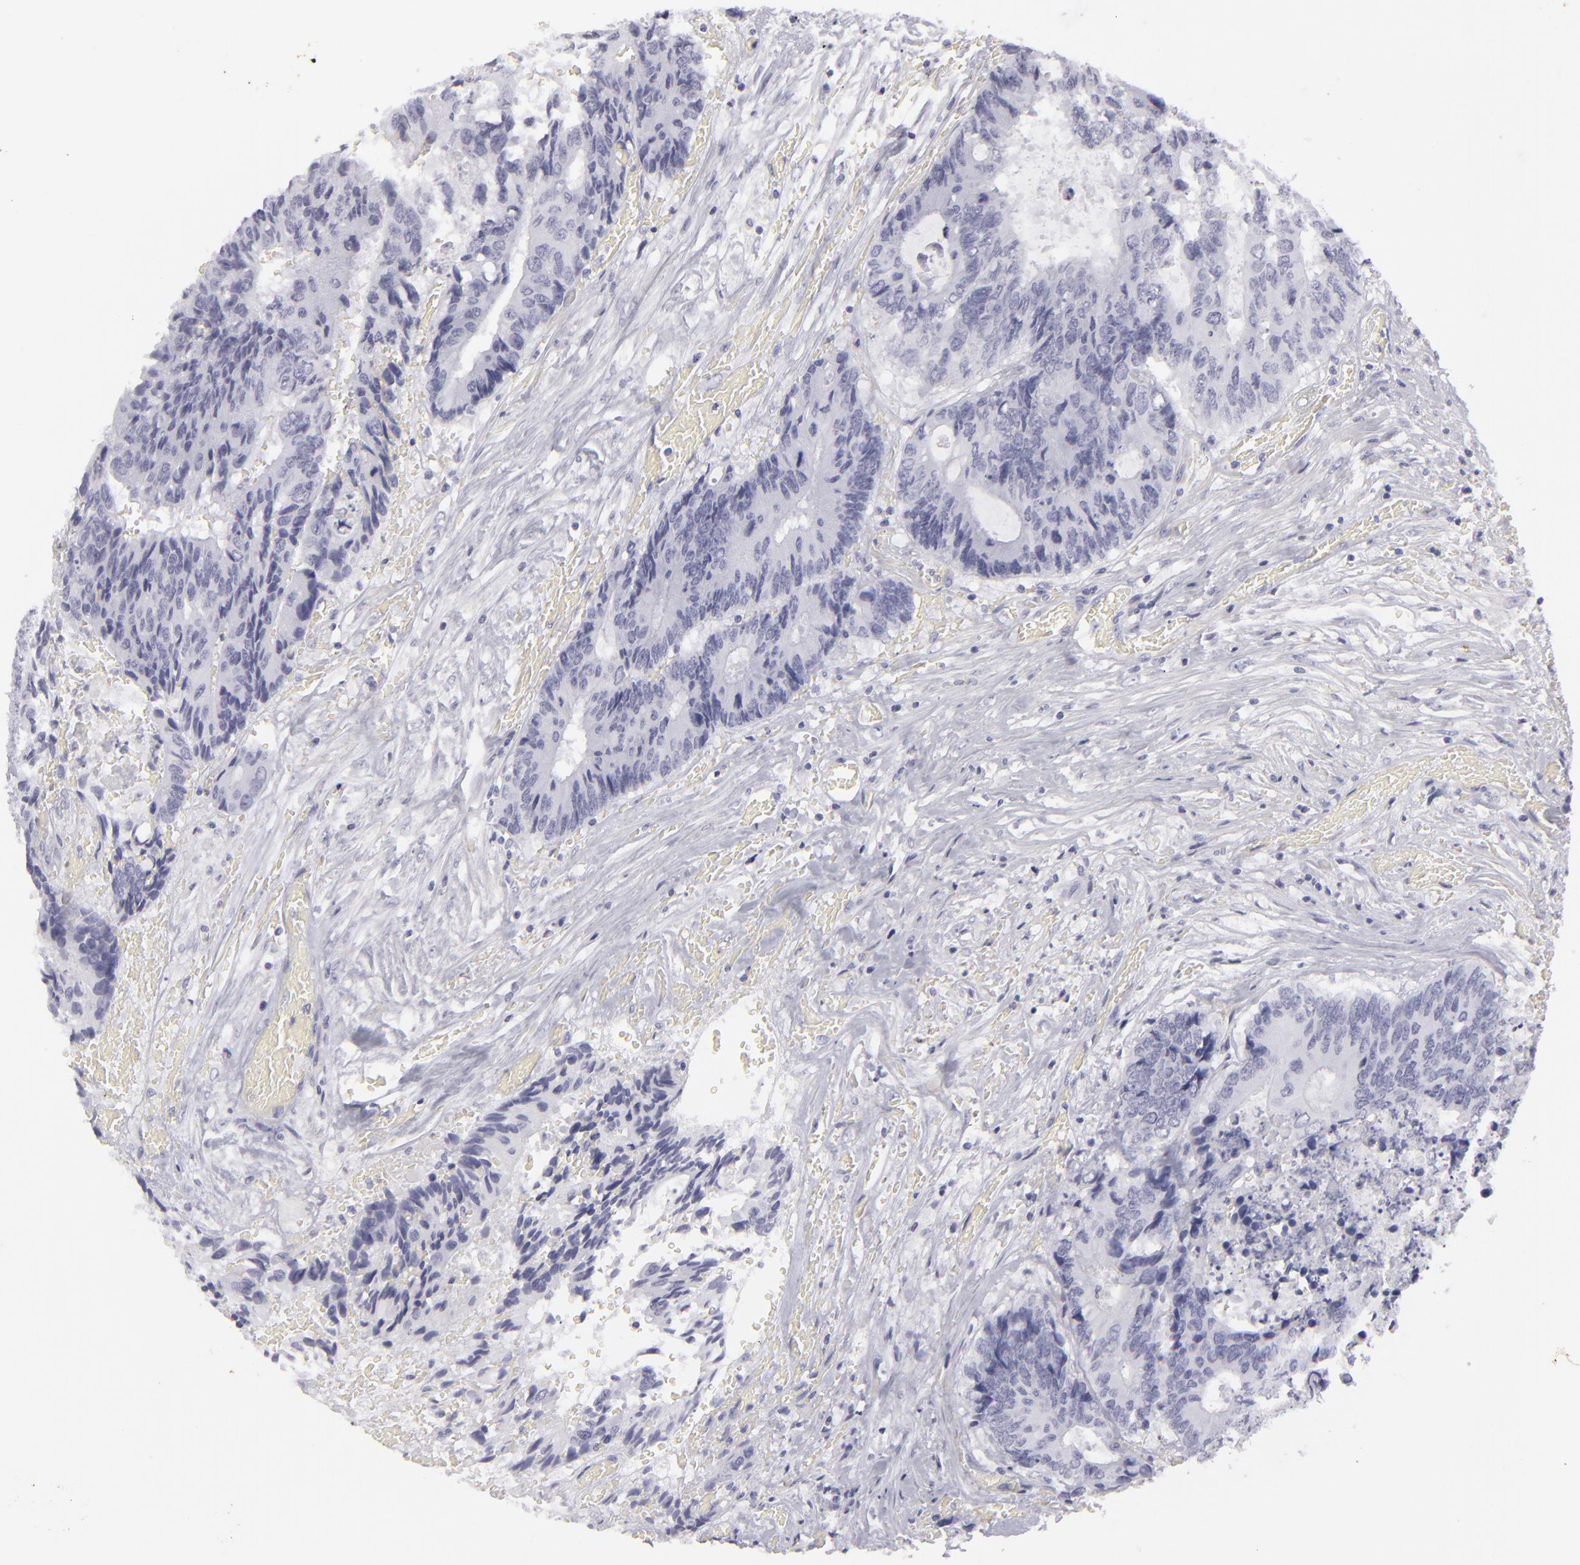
{"staining": {"intensity": "negative", "quantity": "none", "location": "none"}, "tissue": "colorectal cancer", "cell_type": "Tumor cells", "image_type": "cancer", "snomed": [{"axis": "morphology", "description": "Adenocarcinoma, NOS"}, {"axis": "topography", "description": "Rectum"}], "caption": "High power microscopy image of an immunohistochemistry (IHC) histopathology image of colorectal adenocarcinoma, revealing no significant staining in tumor cells.", "gene": "KRT1", "patient": {"sex": "male", "age": 55}}